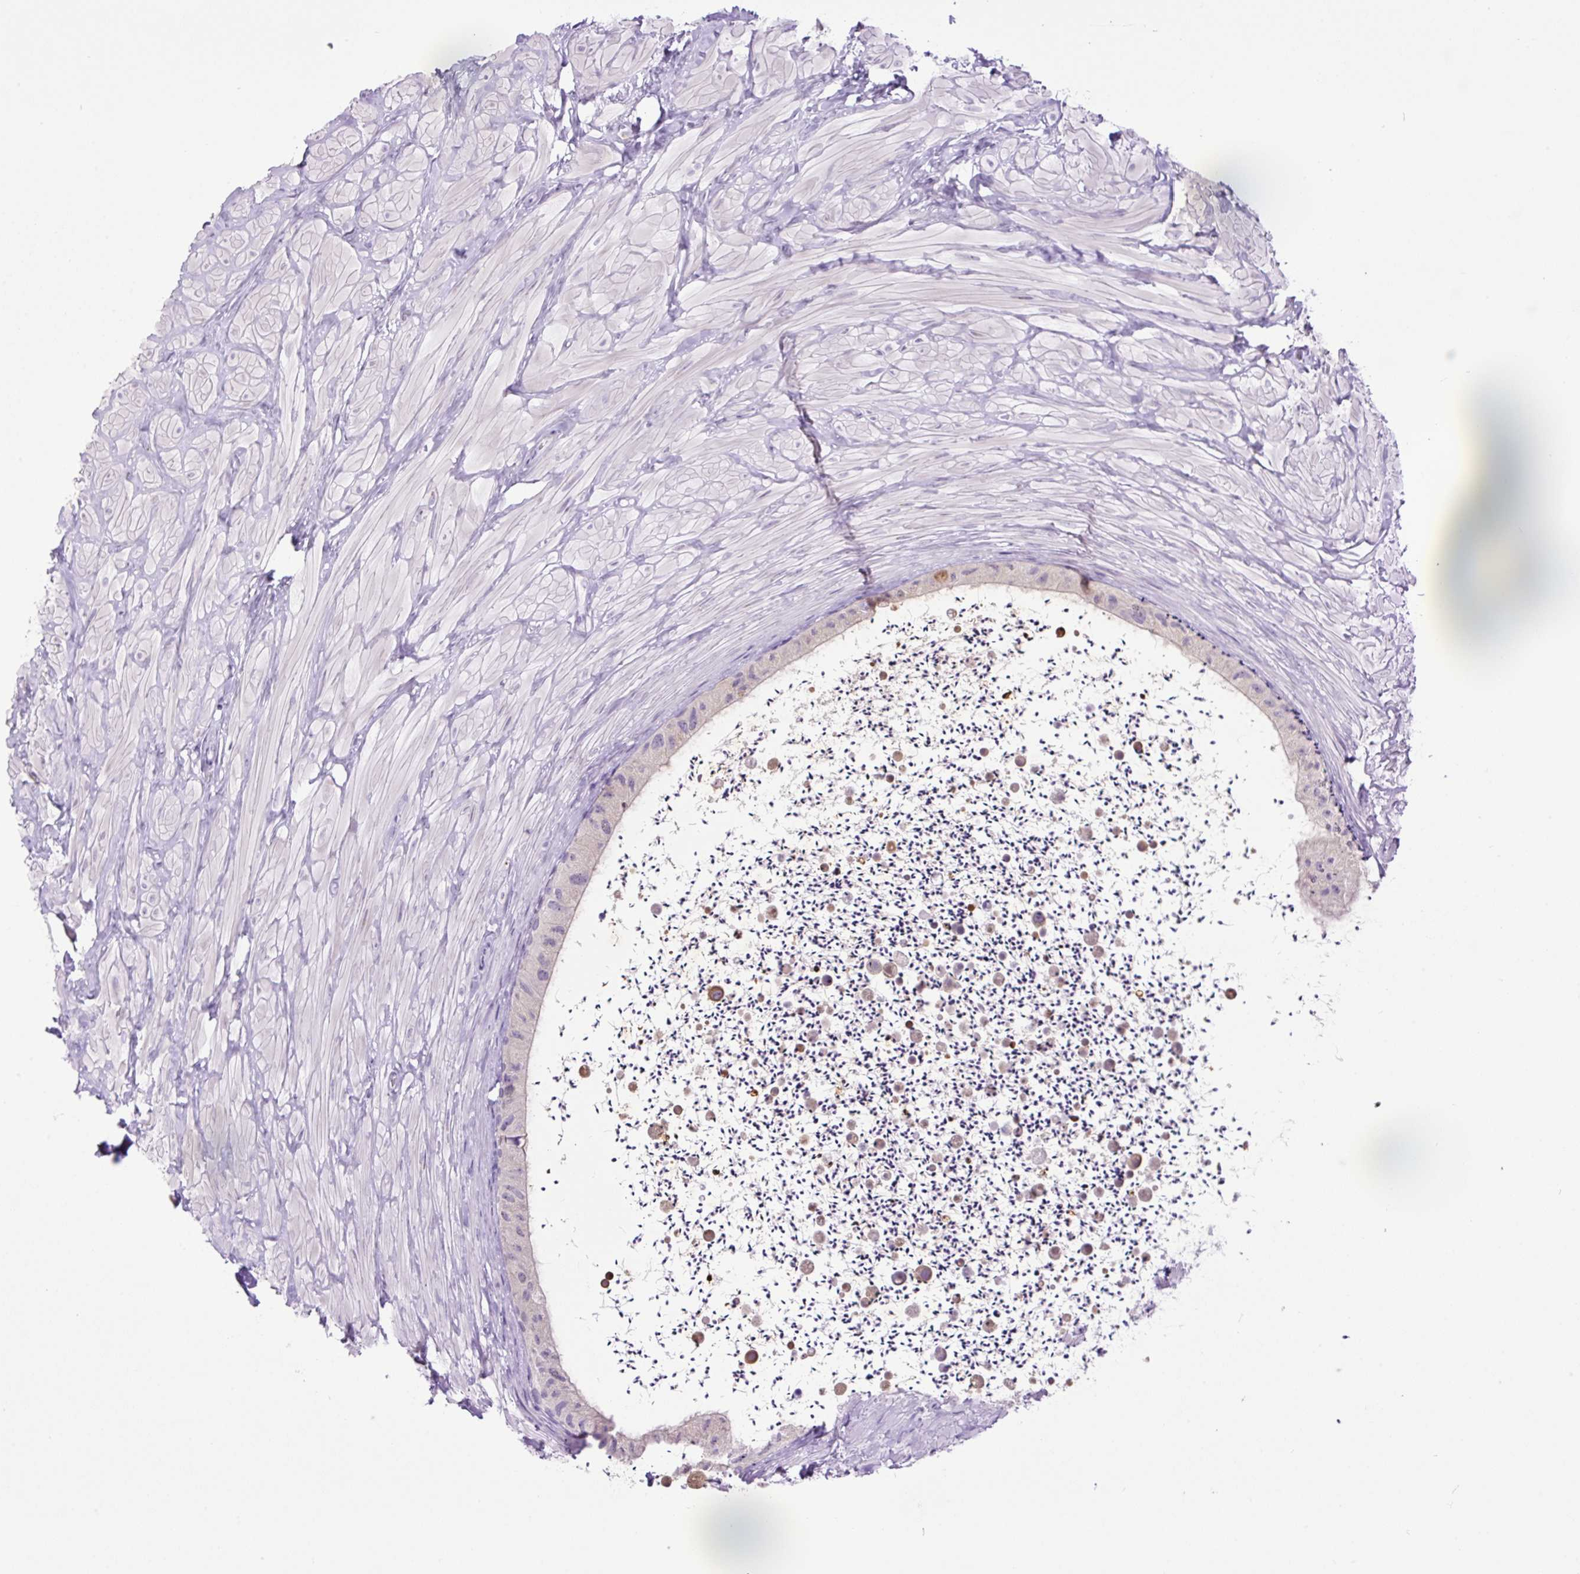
{"staining": {"intensity": "negative", "quantity": "none", "location": "none"}, "tissue": "epididymis", "cell_type": "Glandular cells", "image_type": "normal", "snomed": [{"axis": "morphology", "description": "Normal tissue, NOS"}, {"axis": "topography", "description": "Epididymis"}, {"axis": "topography", "description": "Peripheral nerve tissue"}], "caption": "IHC of unremarkable epididymis displays no expression in glandular cells.", "gene": "MFSD3", "patient": {"sex": "male", "age": 32}}